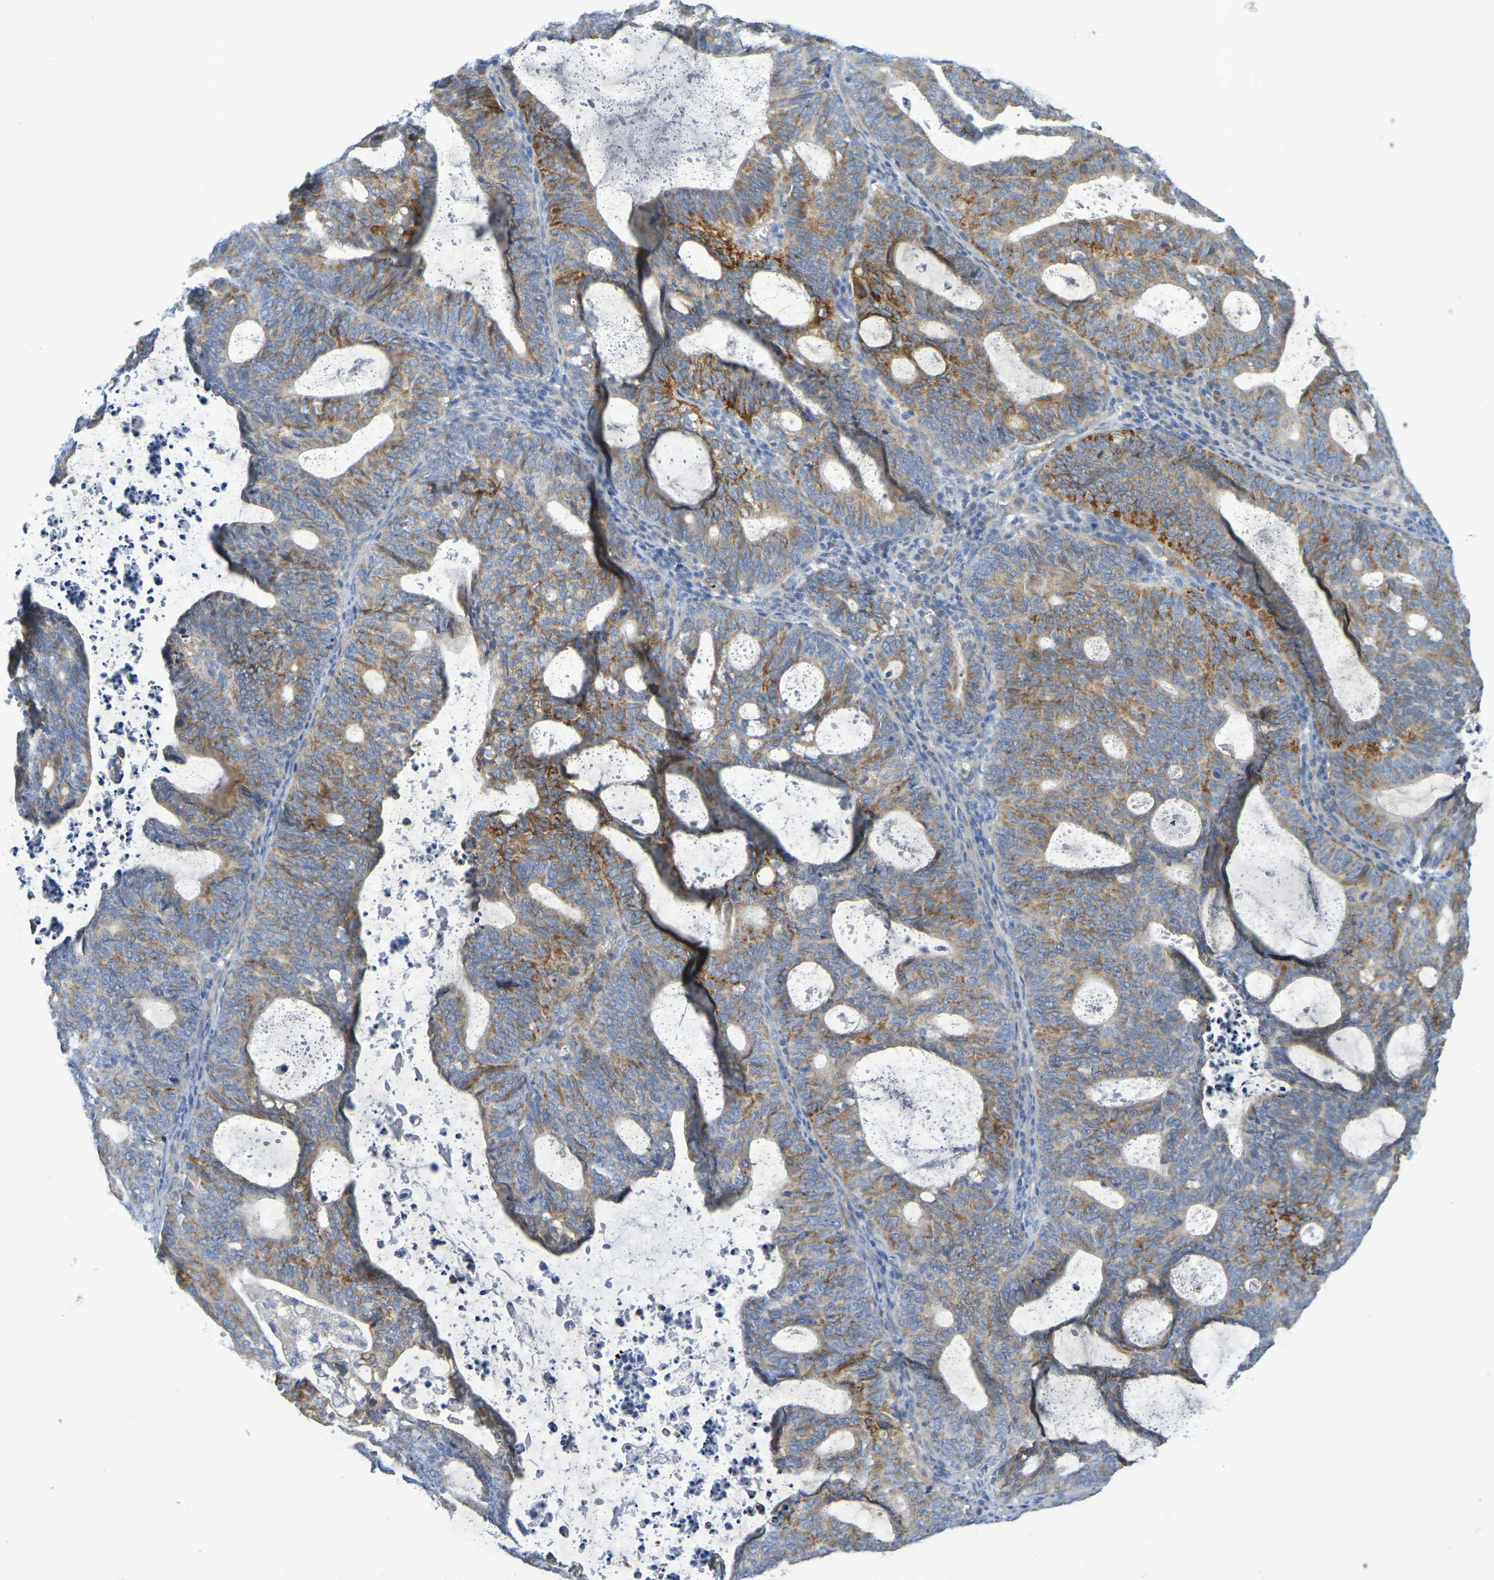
{"staining": {"intensity": "moderate", "quantity": ">75%", "location": "cytoplasmic/membranous"}, "tissue": "endometrial cancer", "cell_type": "Tumor cells", "image_type": "cancer", "snomed": [{"axis": "morphology", "description": "Adenocarcinoma, NOS"}, {"axis": "topography", "description": "Uterus"}], "caption": "Immunohistochemical staining of endometrial cancer (adenocarcinoma) demonstrates moderate cytoplasmic/membranous protein expression in approximately >75% of tumor cells.", "gene": "SDC4", "patient": {"sex": "female", "age": 83}}